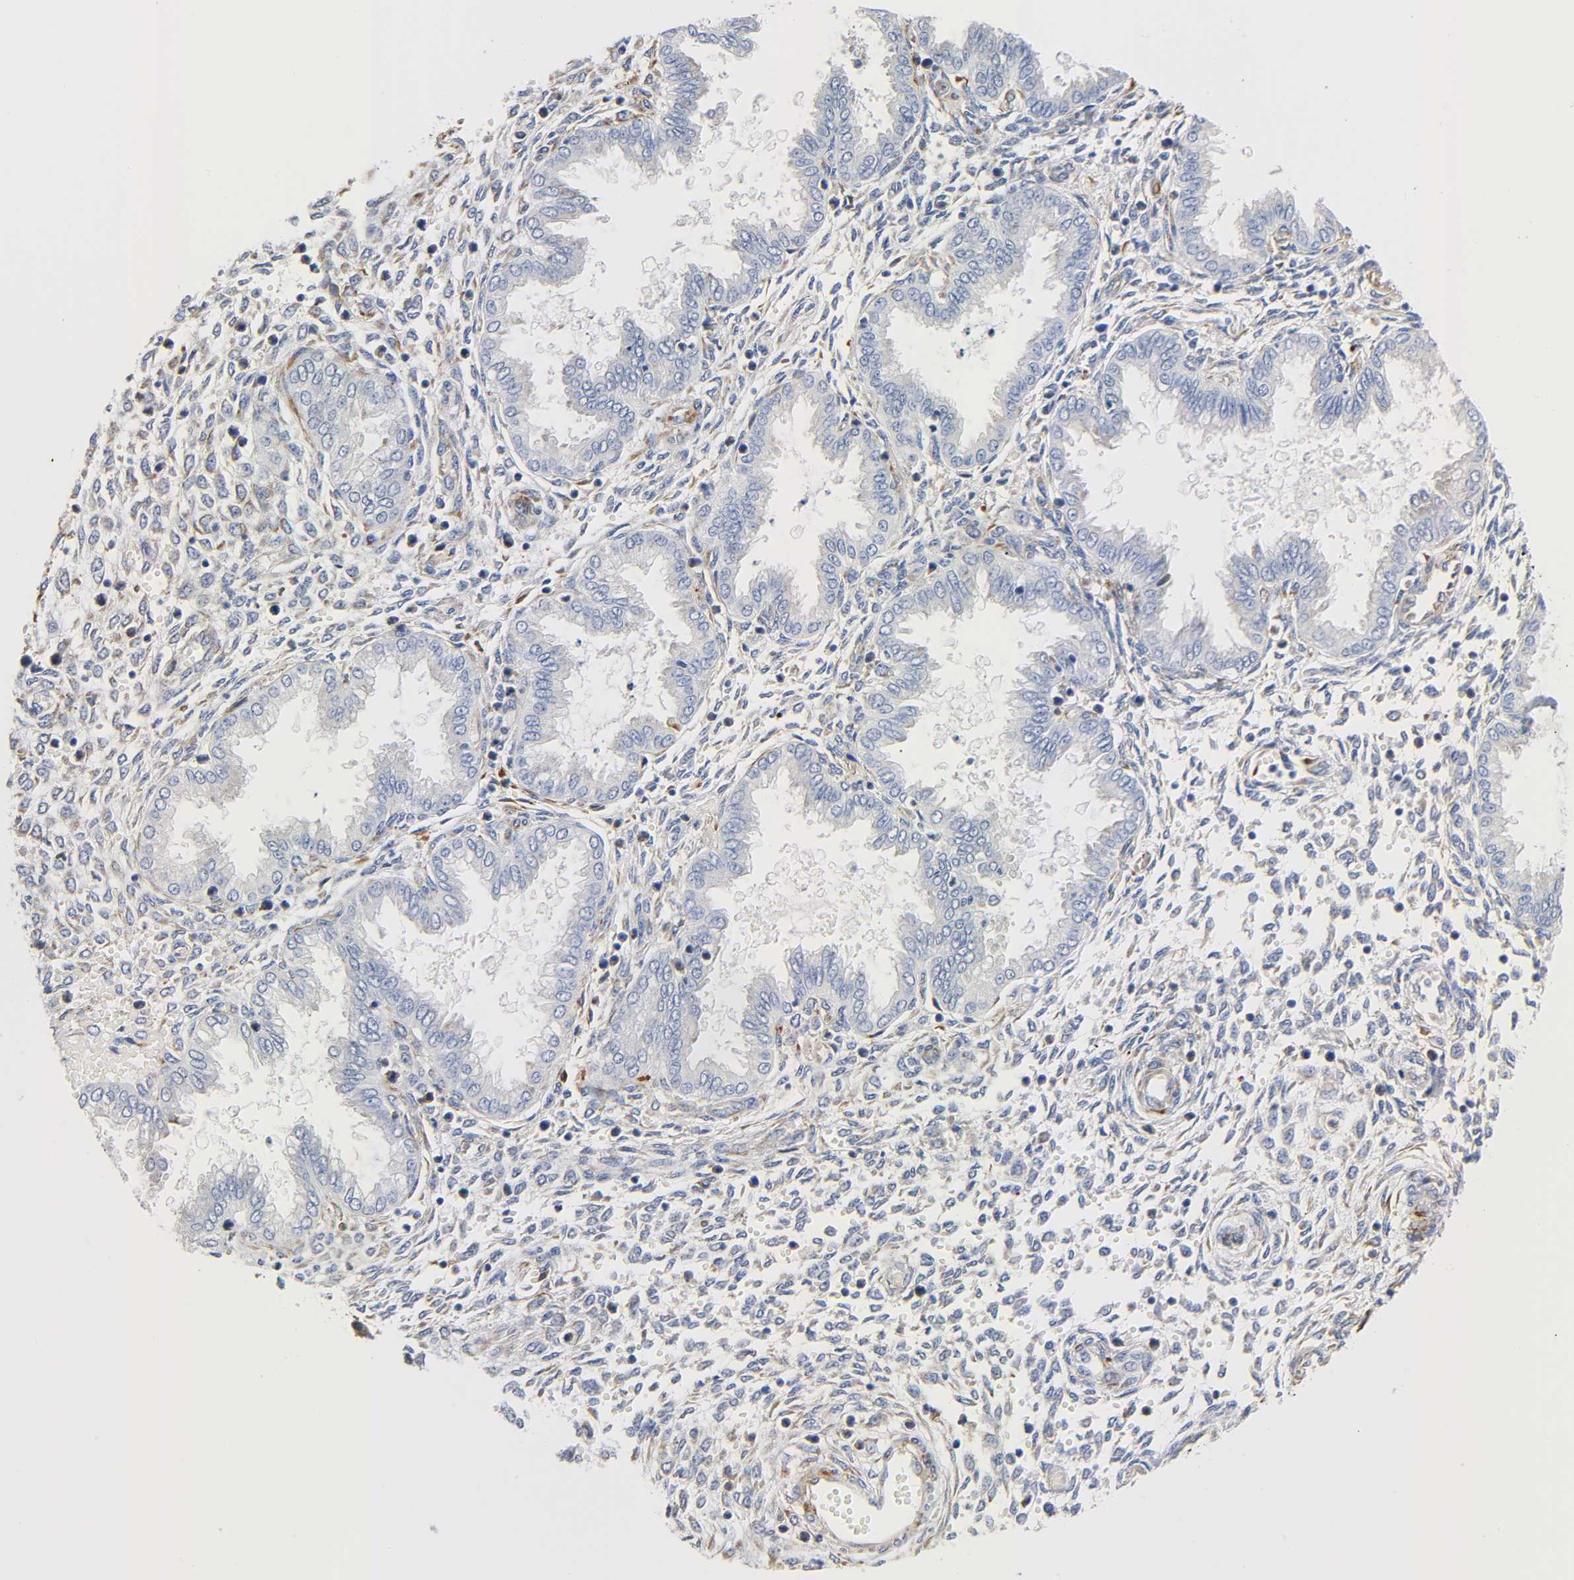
{"staining": {"intensity": "weak", "quantity": ">75%", "location": "cytoplasmic/membranous"}, "tissue": "endometrium", "cell_type": "Cells in endometrial stroma", "image_type": "normal", "snomed": [{"axis": "morphology", "description": "Normal tissue, NOS"}, {"axis": "topography", "description": "Endometrium"}], "caption": "Immunohistochemistry micrograph of benign human endometrium stained for a protein (brown), which shows low levels of weak cytoplasmic/membranous staining in about >75% of cells in endometrial stroma.", "gene": "REL", "patient": {"sex": "female", "age": 33}}